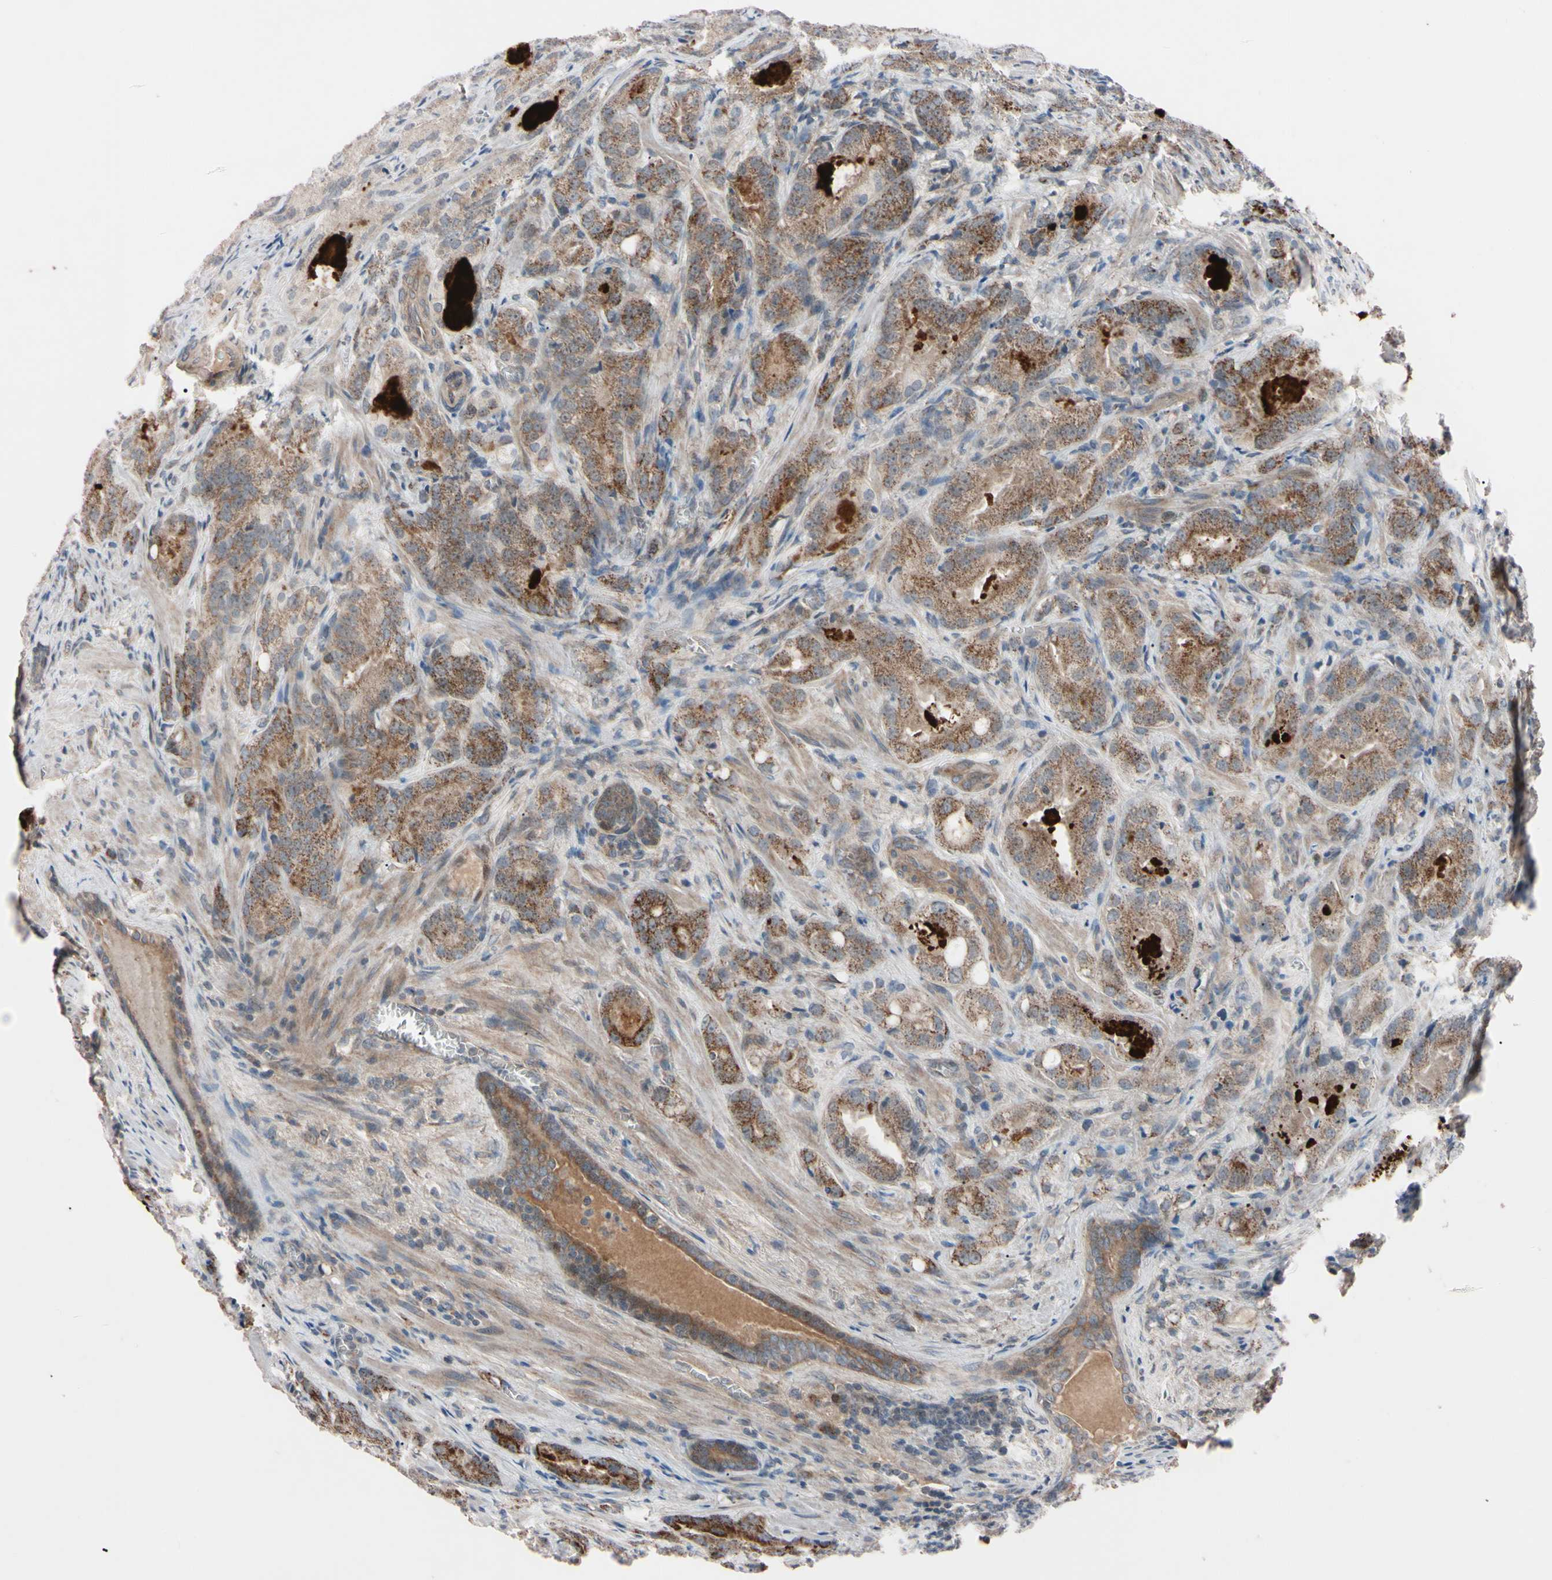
{"staining": {"intensity": "weak", "quantity": ">75%", "location": "cytoplasmic/membranous"}, "tissue": "prostate cancer", "cell_type": "Tumor cells", "image_type": "cancer", "snomed": [{"axis": "morphology", "description": "Adenocarcinoma, High grade"}, {"axis": "topography", "description": "Prostate"}], "caption": "Prostate adenocarcinoma (high-grade) stained with DAB immunohistochemistry demonstrates low levels of weak cytoplasmic/membranous staining in about >75% of tumor cells.", "gene": "TNFRSF1A", "patient": {"sex": "male", "age": 64}}